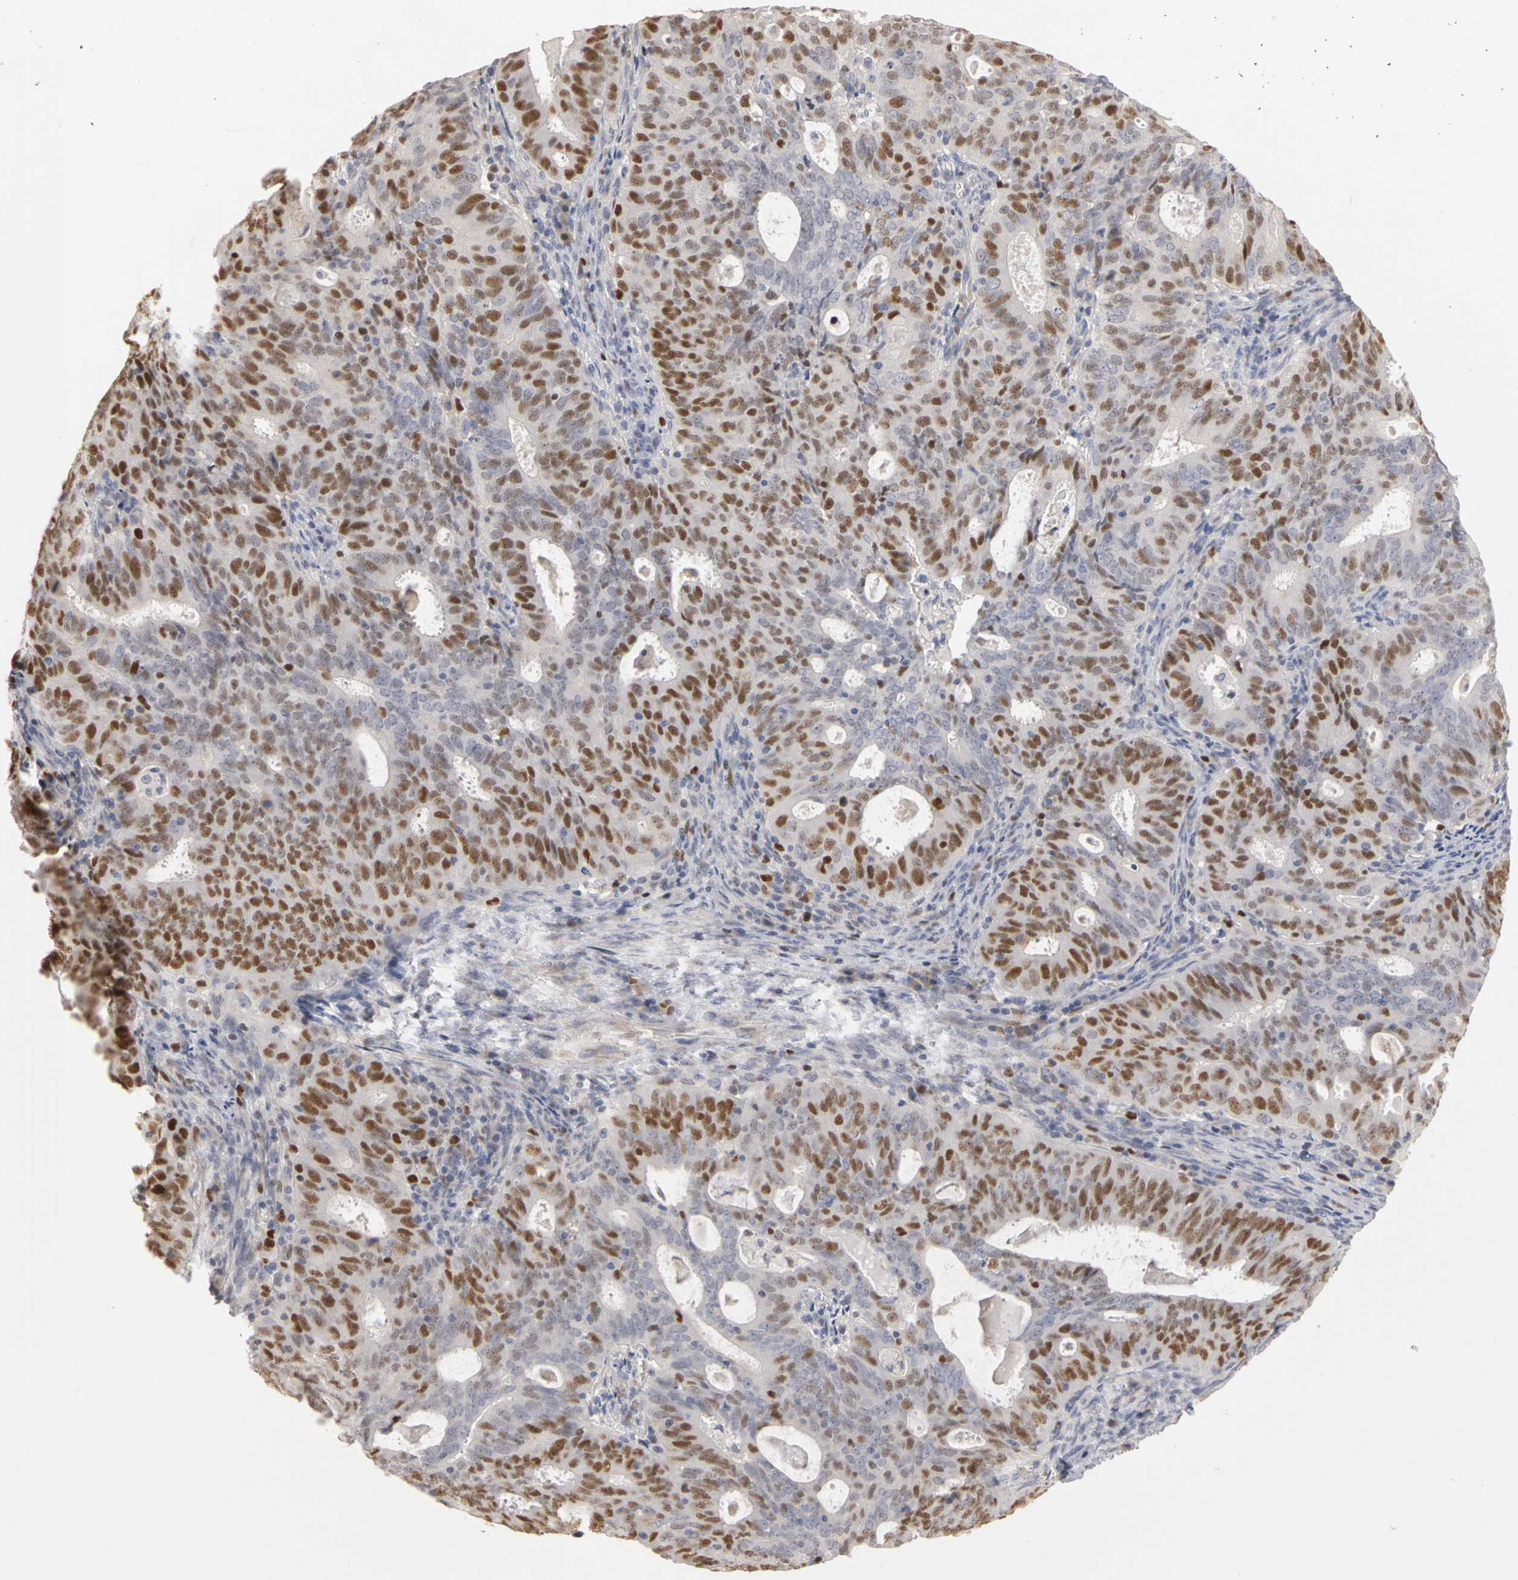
{"staining": {"intensity": "strong", "quantity": "25%-75%", "location": "nuclear"}, "tissue": "cervical cancer", "cell_type": "Tumor cells", "image_type": "cancer", "snomed": [{"axis": "morphology", "description": "Adenocarcinoma, NOS"}, {"axis": "topography", "description": "Cervix"}], "caption": "Adenocarcinoma (cervical) stained with IHC exhibits strong nuclear positivity in about 25%-75% of tumor cells.", "gene": "MCM6", "patient": {"sex": "female", "age": 44}}